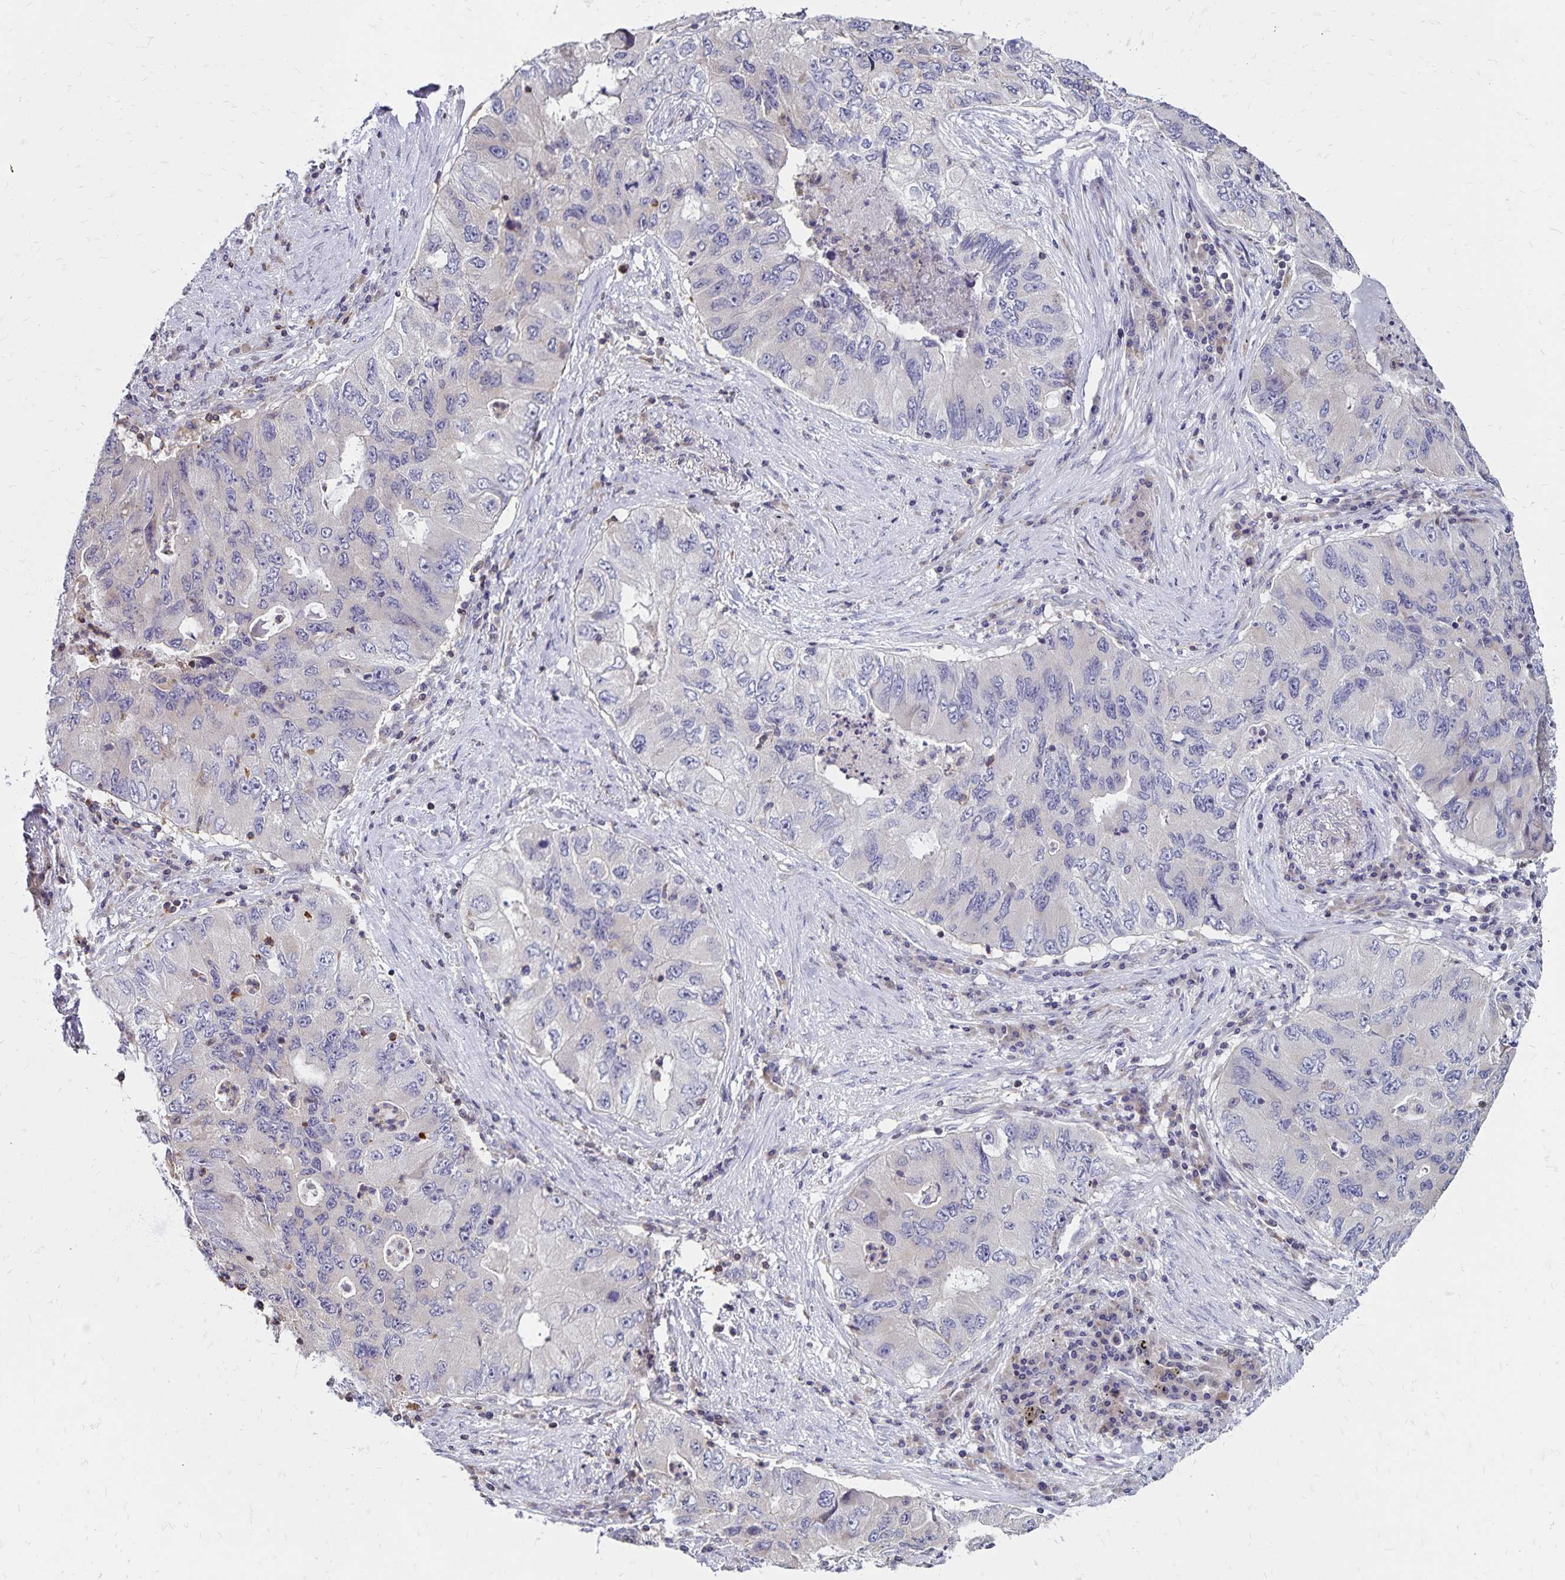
{"staining": {"intensity": "negative", "quantity": "none", "location": "none"}, "tissue": "lung cancer", "cell_type": "Tumor cells", "image_type": "cancer", "snomed": [{"axis": "morphology", "description": "Adenocarcinoma, NOS"}, {"axis": "morphology", "description": "Adenocarcinoma, metastatic, NOS"}, {"axis": "topography", "description": "Lymph node"}, {"axis": "topography", "description": "Lung"}], "caption": "The micrograph exhibits no staining of tumor cells in lung cancer (adenocarcinoma).", "gene": "NAGPA", "patient": {"sex": "female", "age": 54}}